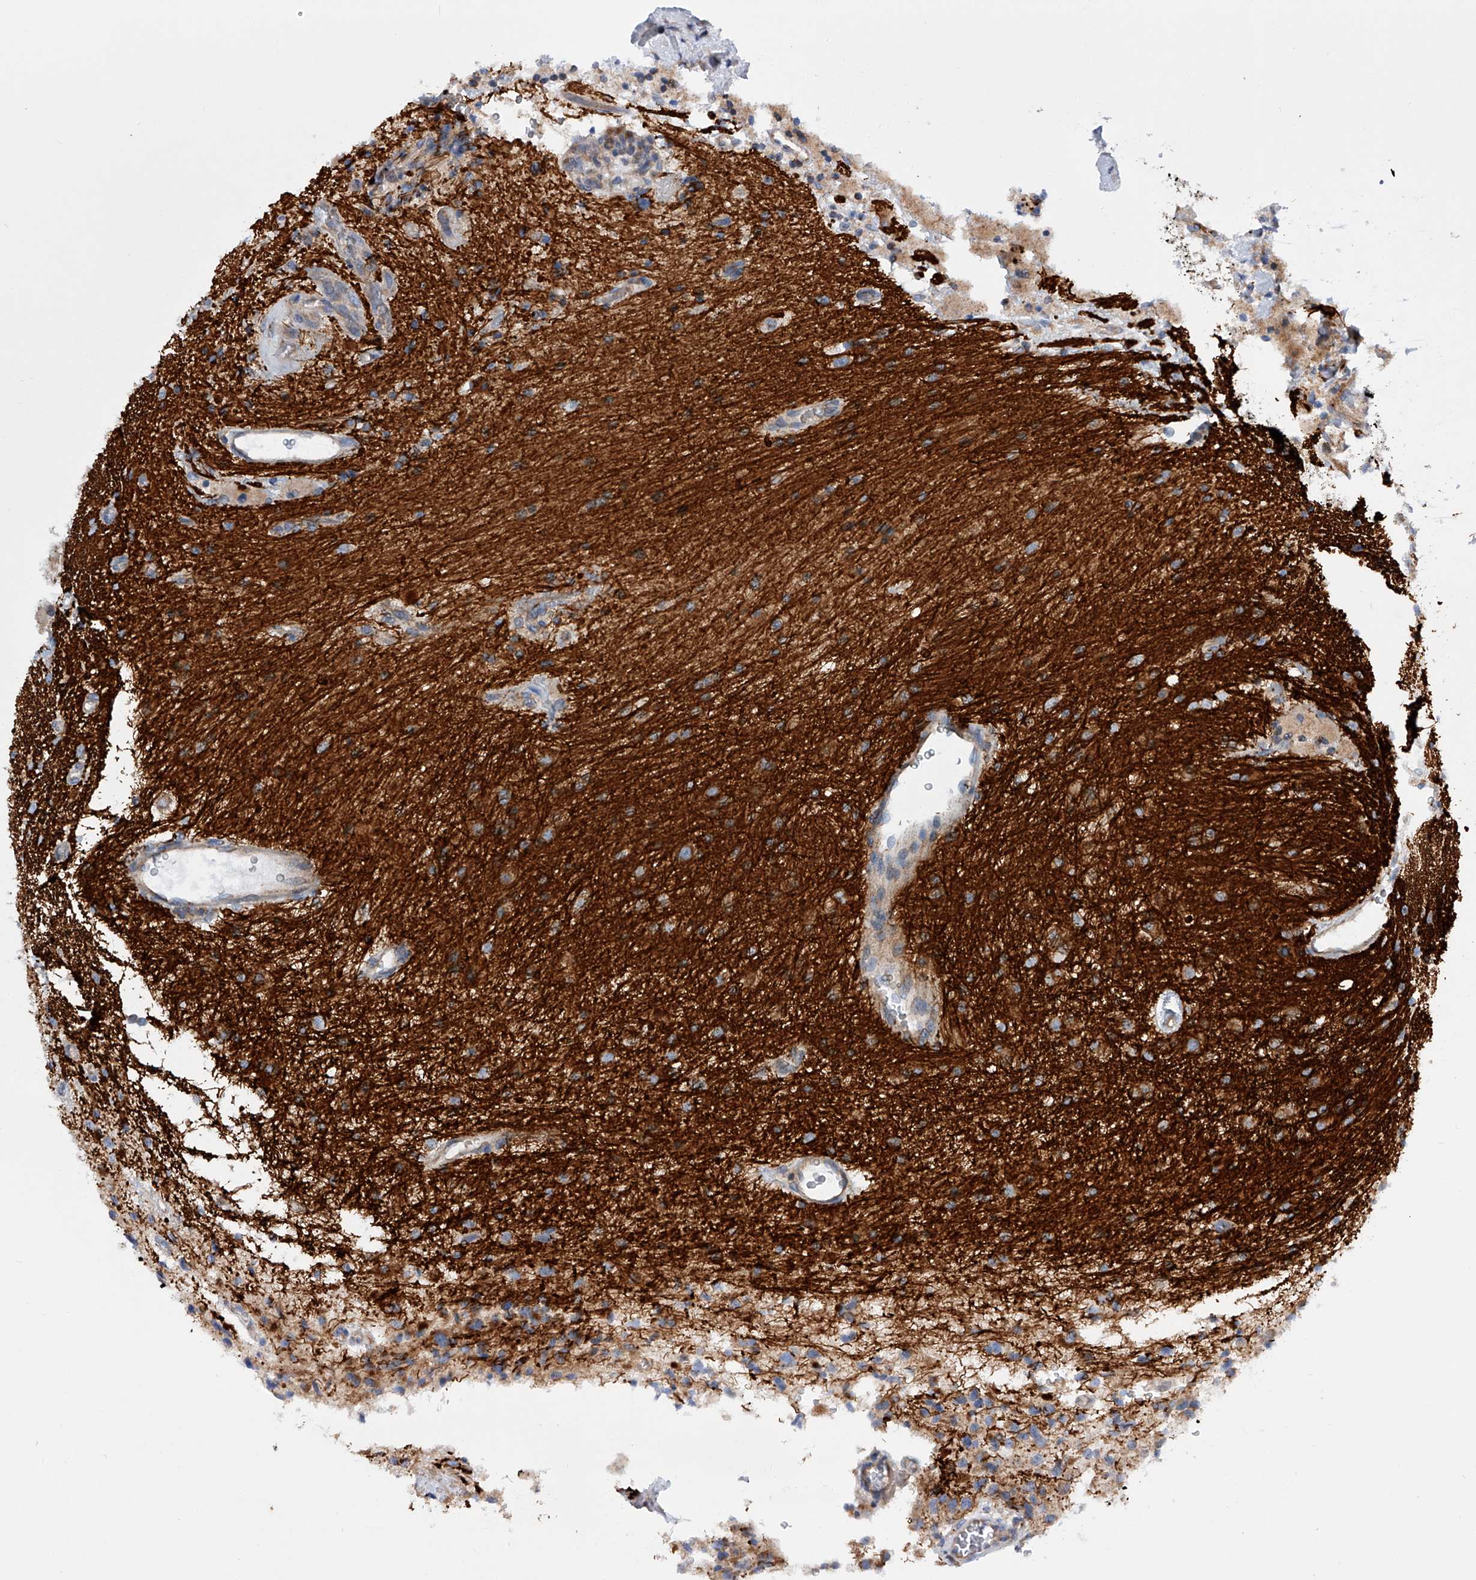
{"staining": {"intensity": "moderate", "quantity": "<25%", "location": "cytoplasmic/membranous"}, "tissue": "glioma", "cell_type": "Tumor cells", "image_type": "cancer", "snomed": [{"axis": "morphology", "description": "Glioma, malignant, High grade"}, {"axis": "topography", "description": "Brain"}], "caption": "Glioma tissue demonstrates moderate cytoplasmic/membranous positivity in approximately <25% of tumor cells, visualized by immunohistochemistry.", "gene": "MLYCD", "patient": {"sex": "male", "age": 34}}